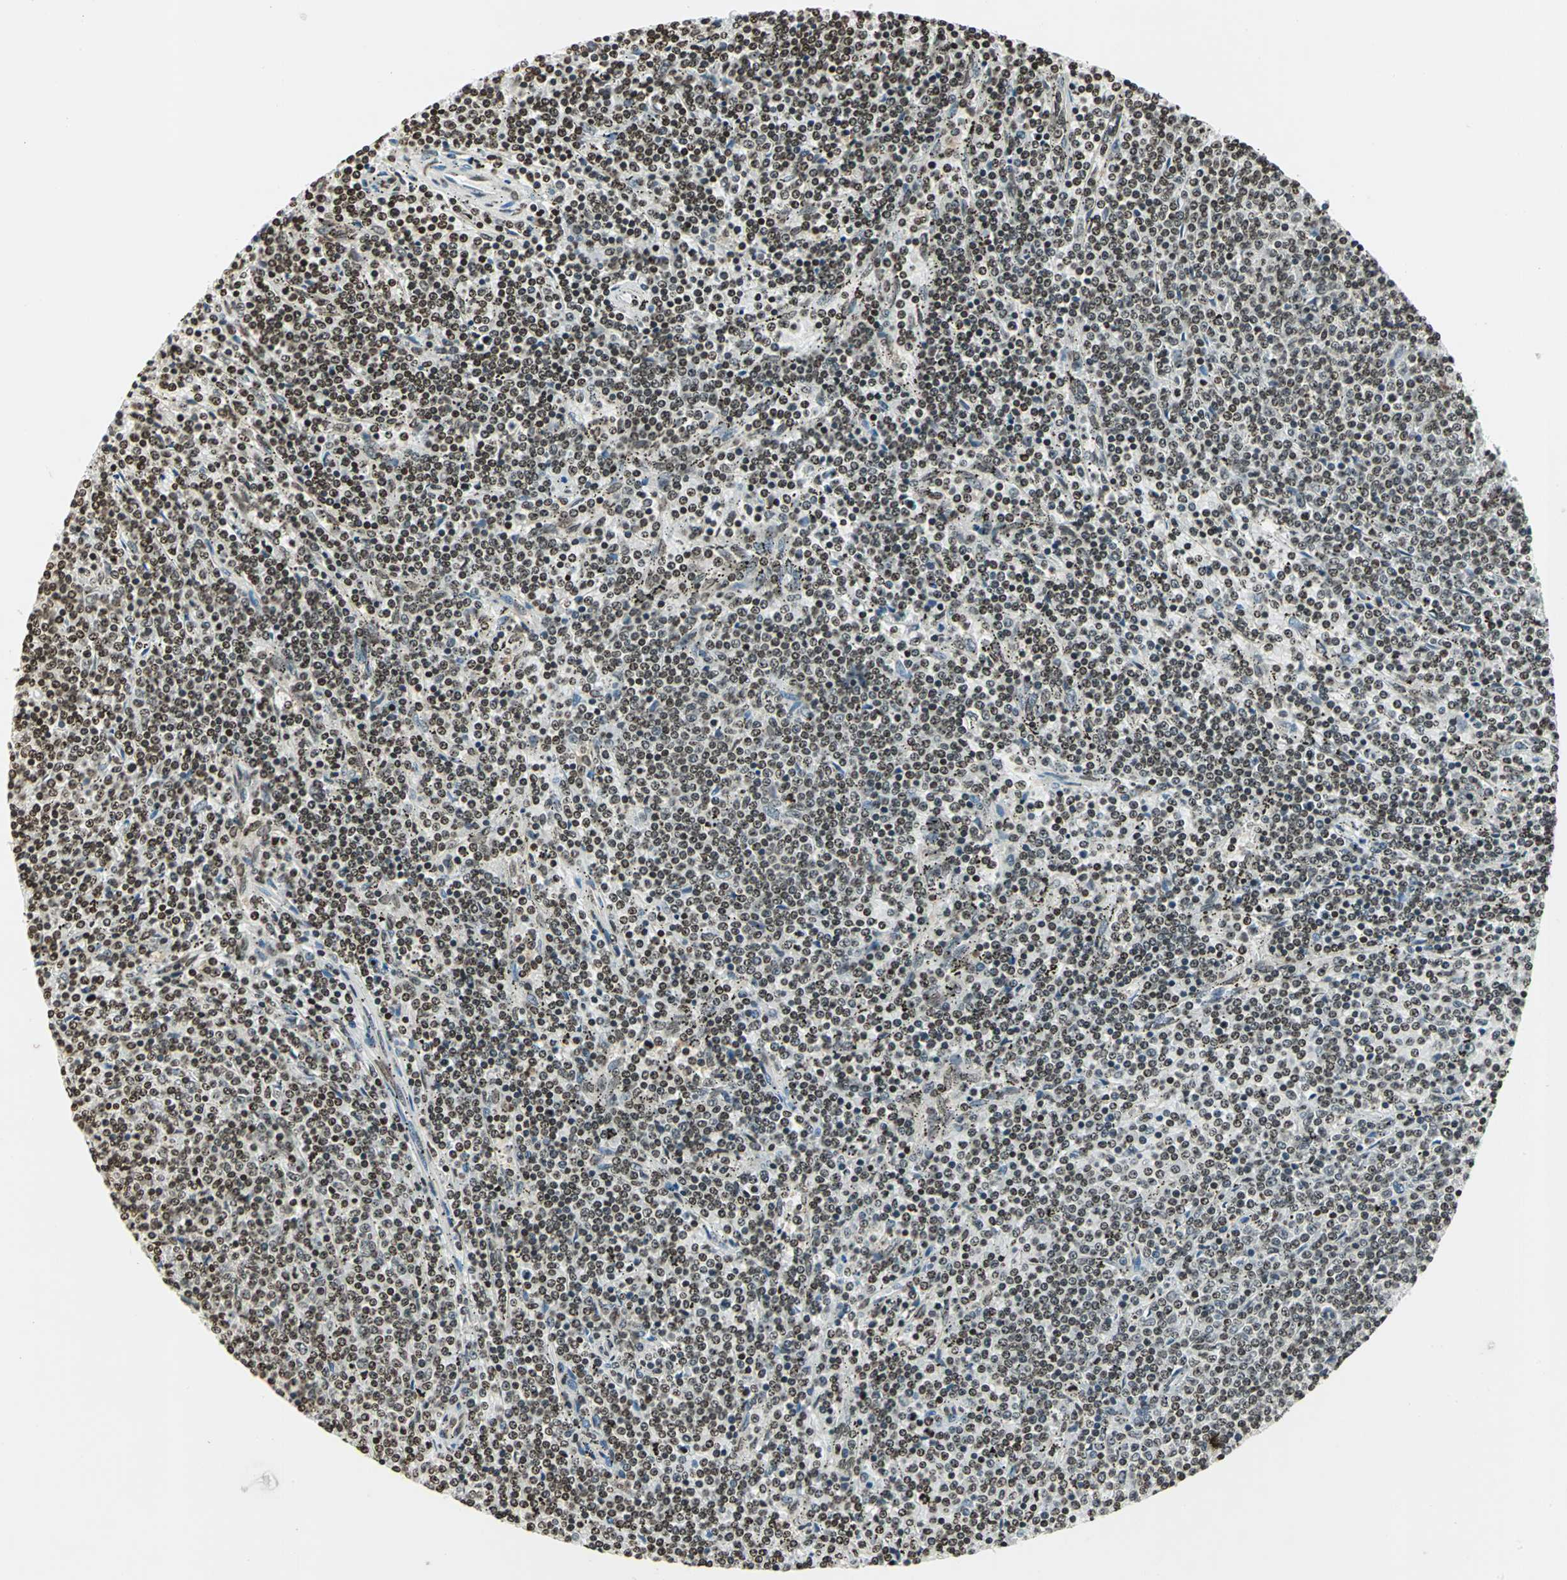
{"staining": {"intensity": "negative", "quantity": "none", "location": "none"}, "tissue": "lymphoma", "cell_type": "Tumor cells", "image_type": "cancer", "snomed": [{"axis": "morphology", "description": "Malignant lymphoma, non-Hodgkin's type, Low grade"}, {"axis": "topography", "description": "Spleen"}], "caption": "A micrograph of malignant lymphoma, non-Hodgkin's type (low-grade) stained for a protein shows no brown staining in tumor cells. (Immunohistochemistry (ihc), brightfield microscopy, high magnification).", "gene": "LGALS3", "patient": {"sex": "female", "age": 50}}